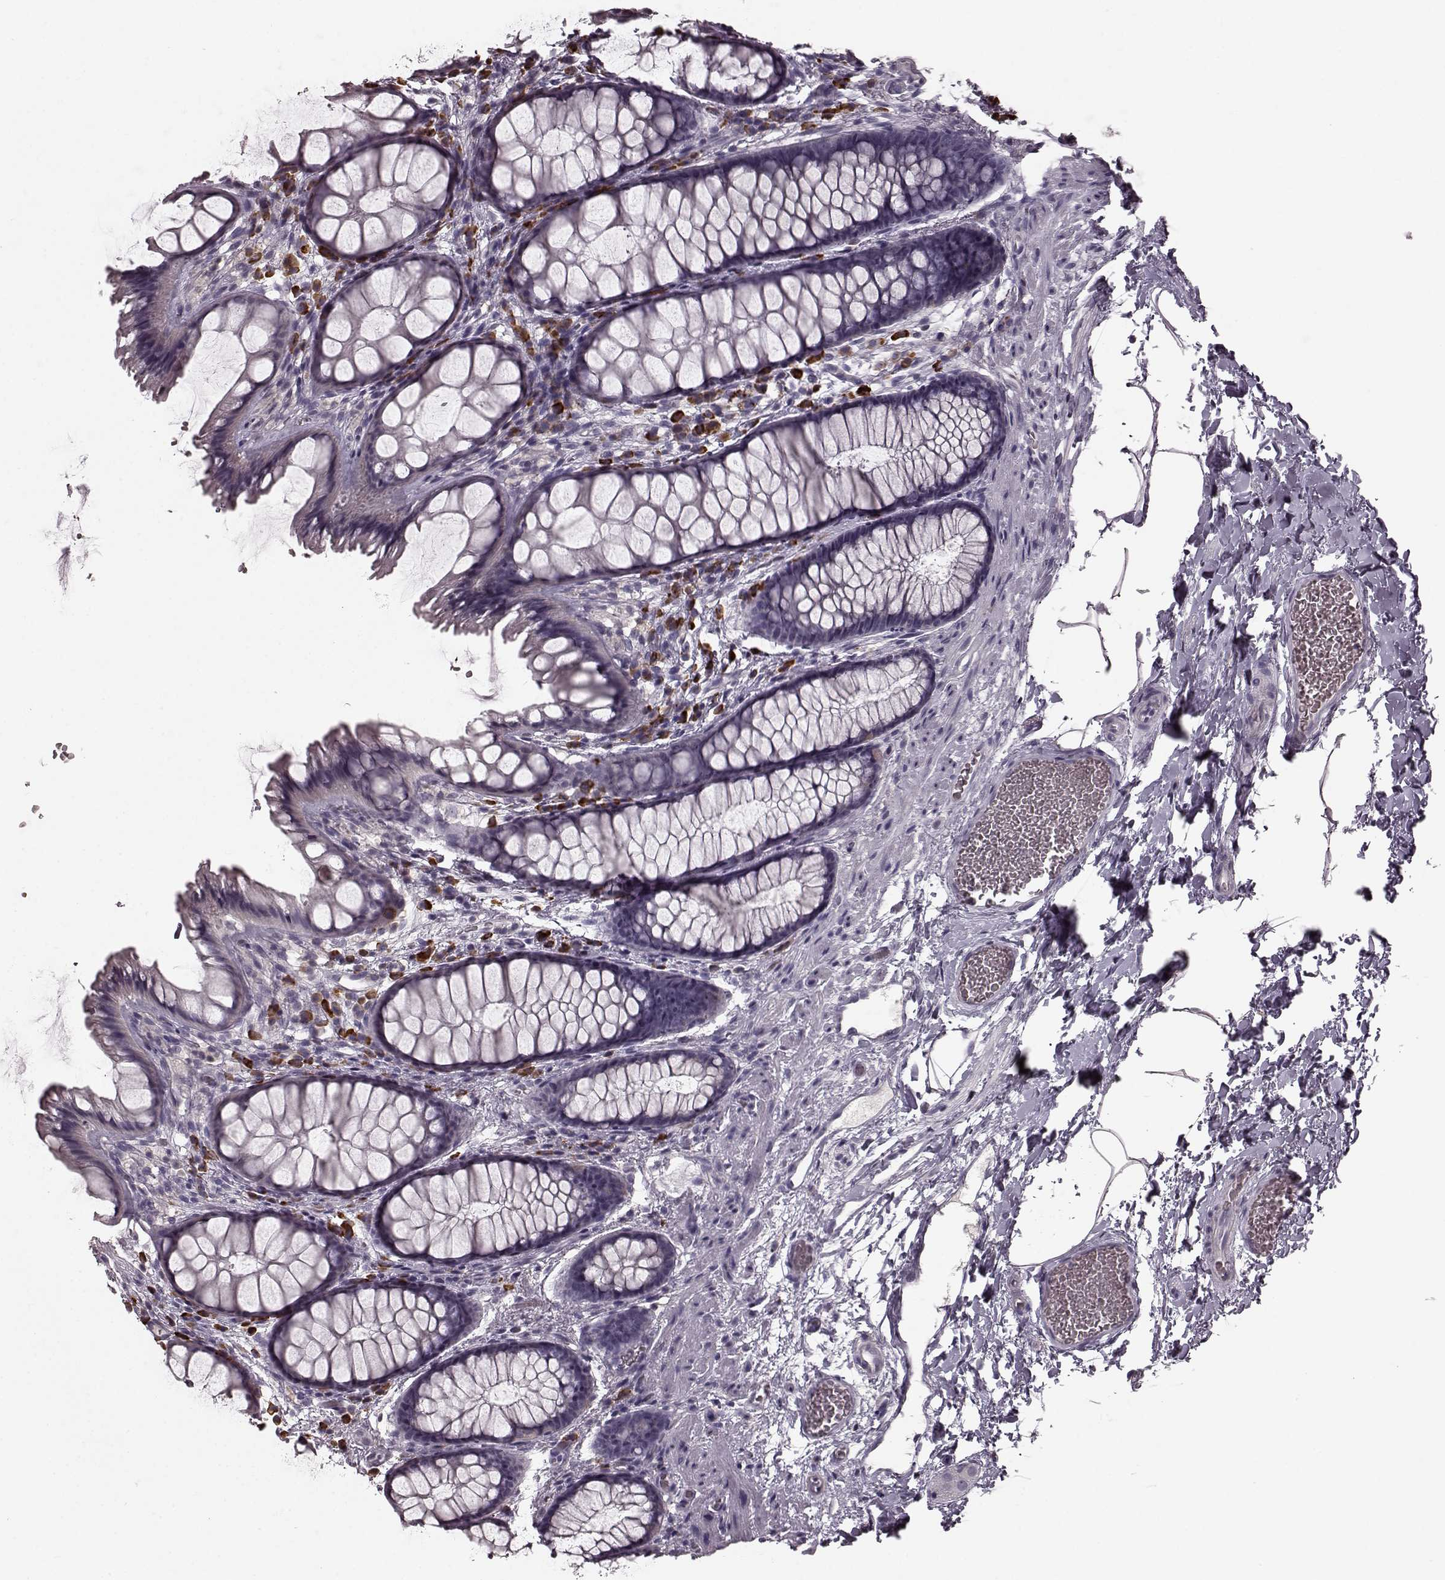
{"staining": {"intensity": "negative", "quantity": "none", "location": "none"}, "tissue": "rectum", "cell_type": "Glandular cells", "image_type": "normal", "snomed": [{"axis": "morphology", "description": "Normal tissue, NOS"}, {"axis": "topography", "description": "Rectum"}], "caption": "The immunohistochemistry (IHC) histopathology image has no significant expression in glandular cells of rectum. (Immunohistochemistry, brightfield microscopy, high magnification).", "gene": "CD28", "patient": {"sex": "female", "age": 62}}